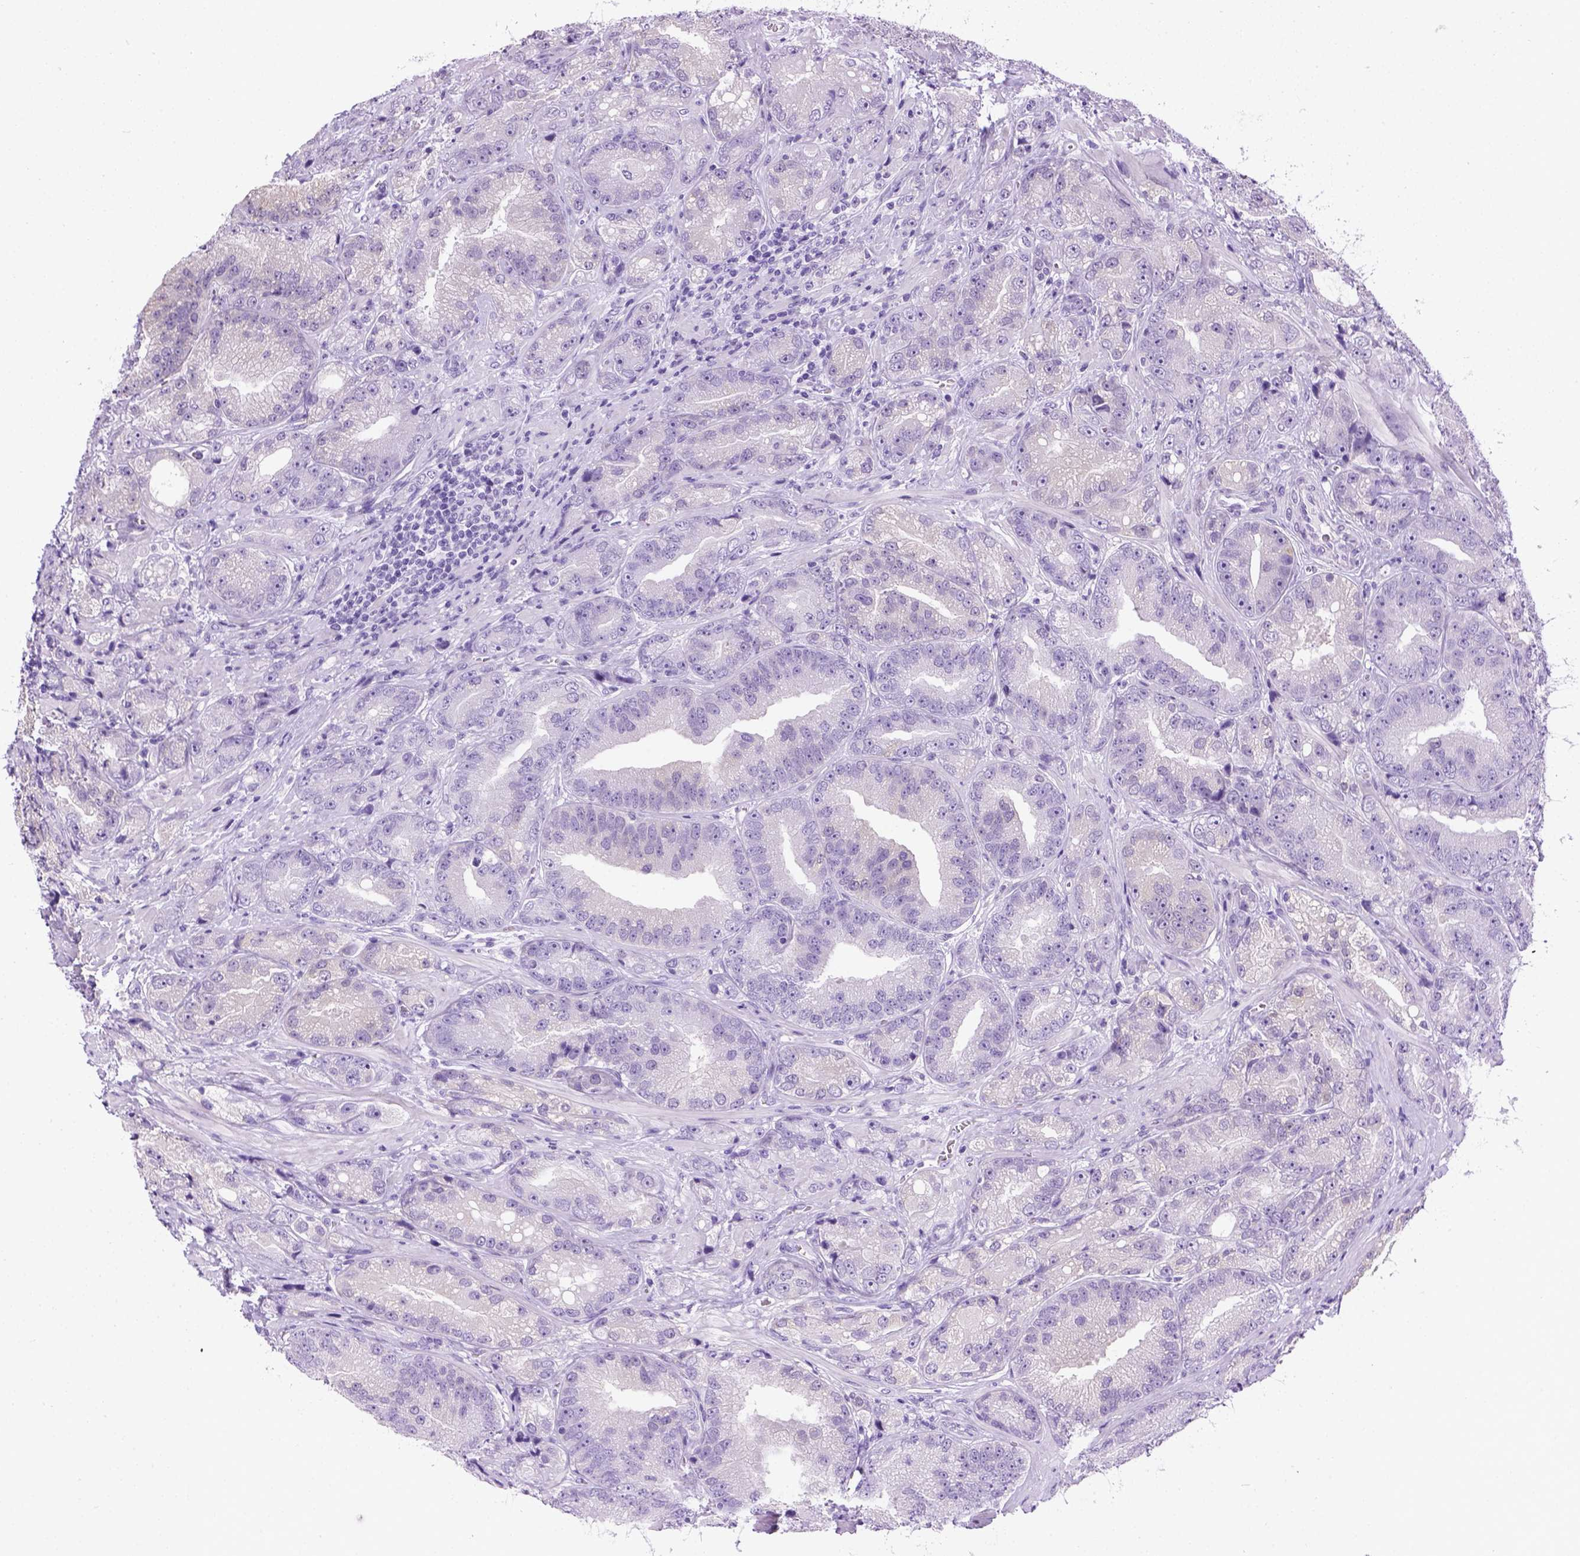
{"staining": {"intensity": "negative", "quantity": "none", "location": "none"}, "tissue": "prostate cancer", "cell_type": "Tumor cells", "image_type": "cancer", "snomed": [{"axis": "morphology", "description": "Adenocarcinoma, NOS"}, {"axis": "topography", "description": "Prostate"}], "caption": "Photomicrograph shows no significant protein positivity in tumor cells of prostate adenocarcinoma.", "gene": "TMEM38A", "patient": {"sex": "male", "age": 63}}